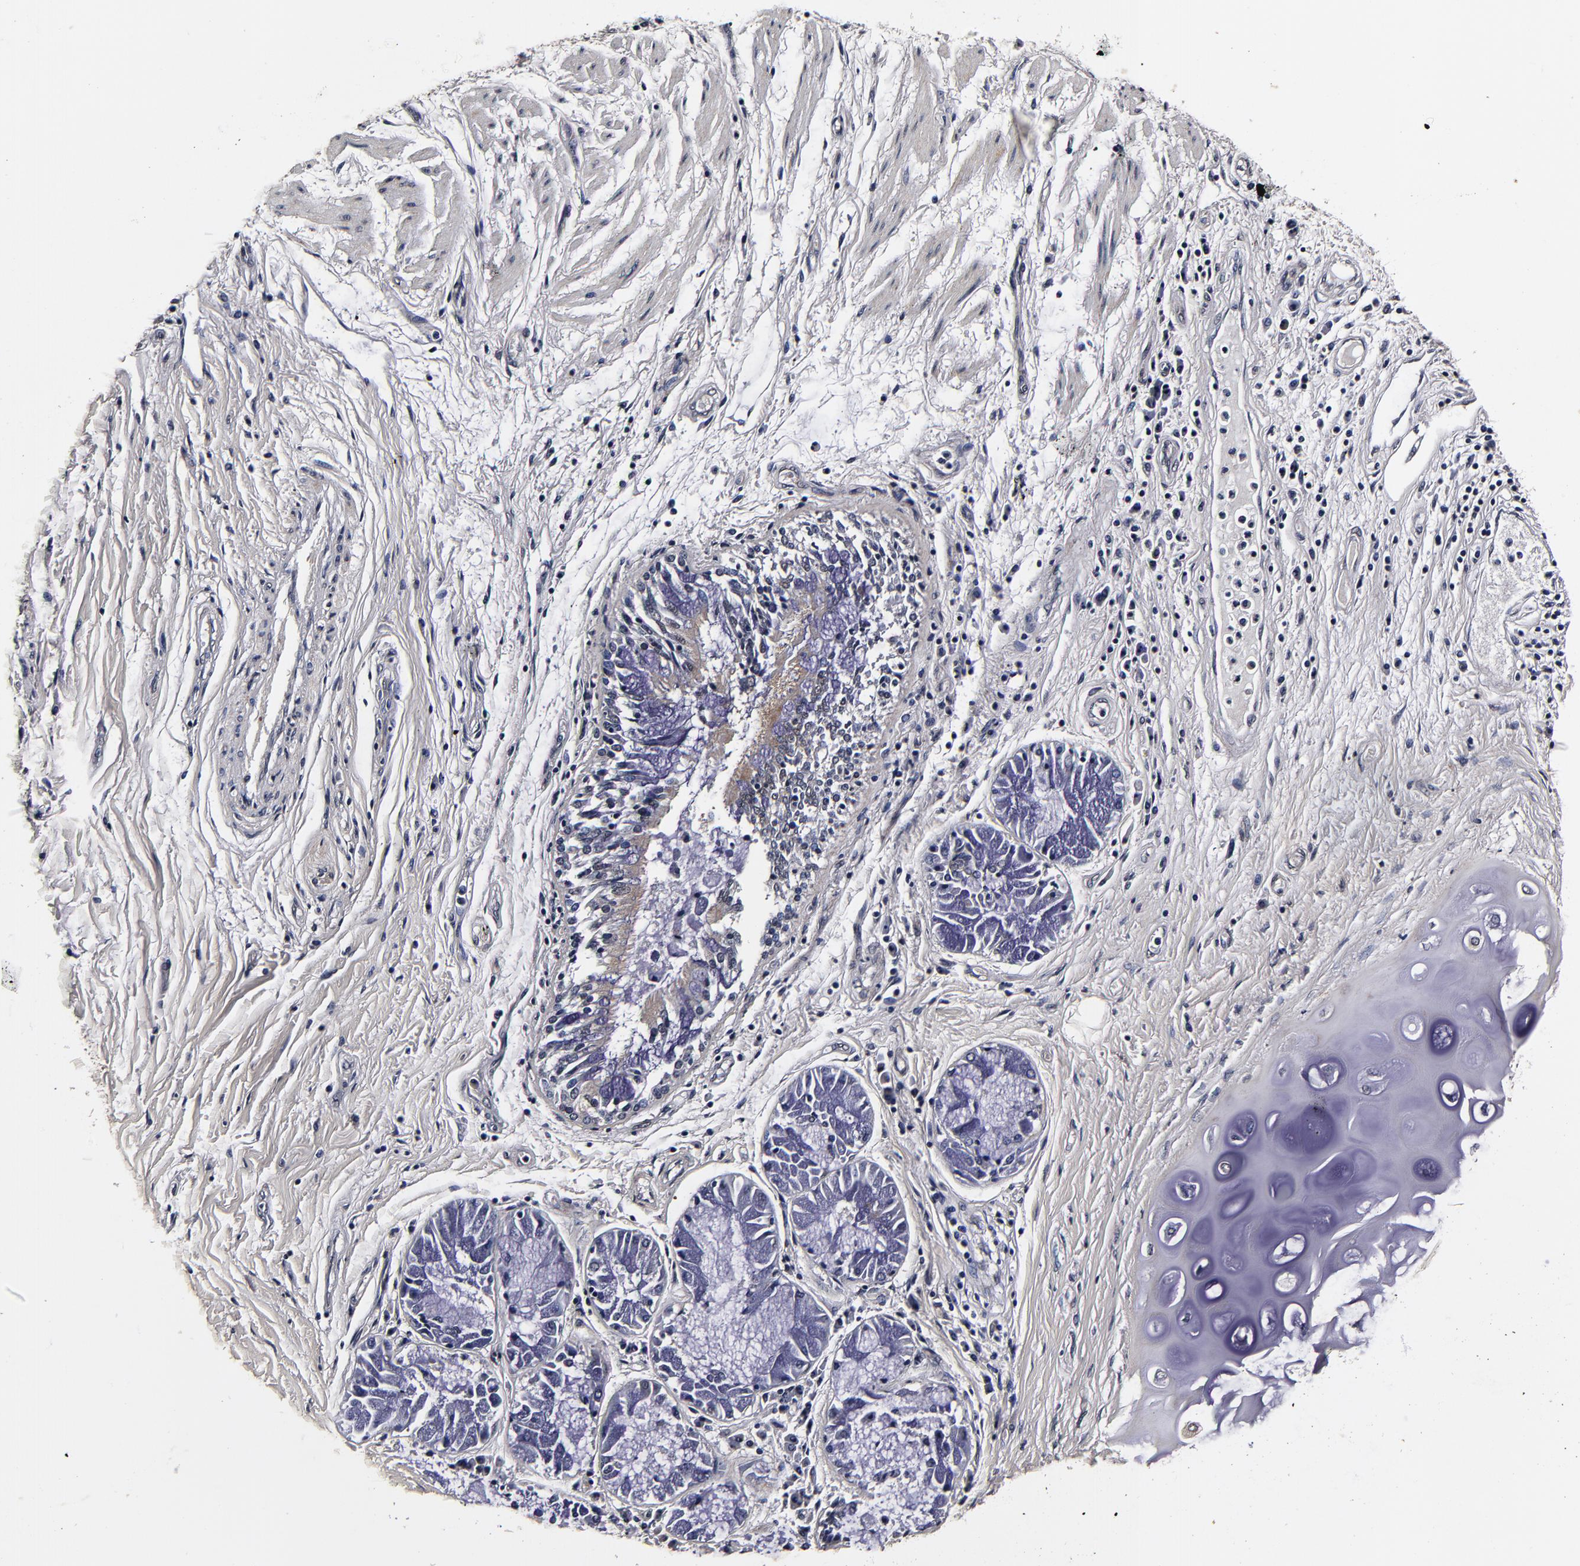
{"staining": {"intensity": "strong", "quantity": ">75%", "location": "cytoplasmic/membranous"}, "tissue": "bronchus", "cell_type": "Respiratory epithelial cells", "image_type": "normal", "snomed": [{"axis": "morphology", "description": "Normal tissue, NOS"}, {"axis": "topography", "description": "Cartilage tissue"}, {"axis": "topography", "description": "Bronchus"}, {"axis": "topography", "description": "Lung"}], "caption": "Immunohistochemical staining of unremarkable bronchus exhibits >75% levels of strong cytoplasmic/membranous protein positivity in about >75% of respiratory epithelial cells.", "gene": "MMP15", "patient": {"sex": "female", "age": 49}}